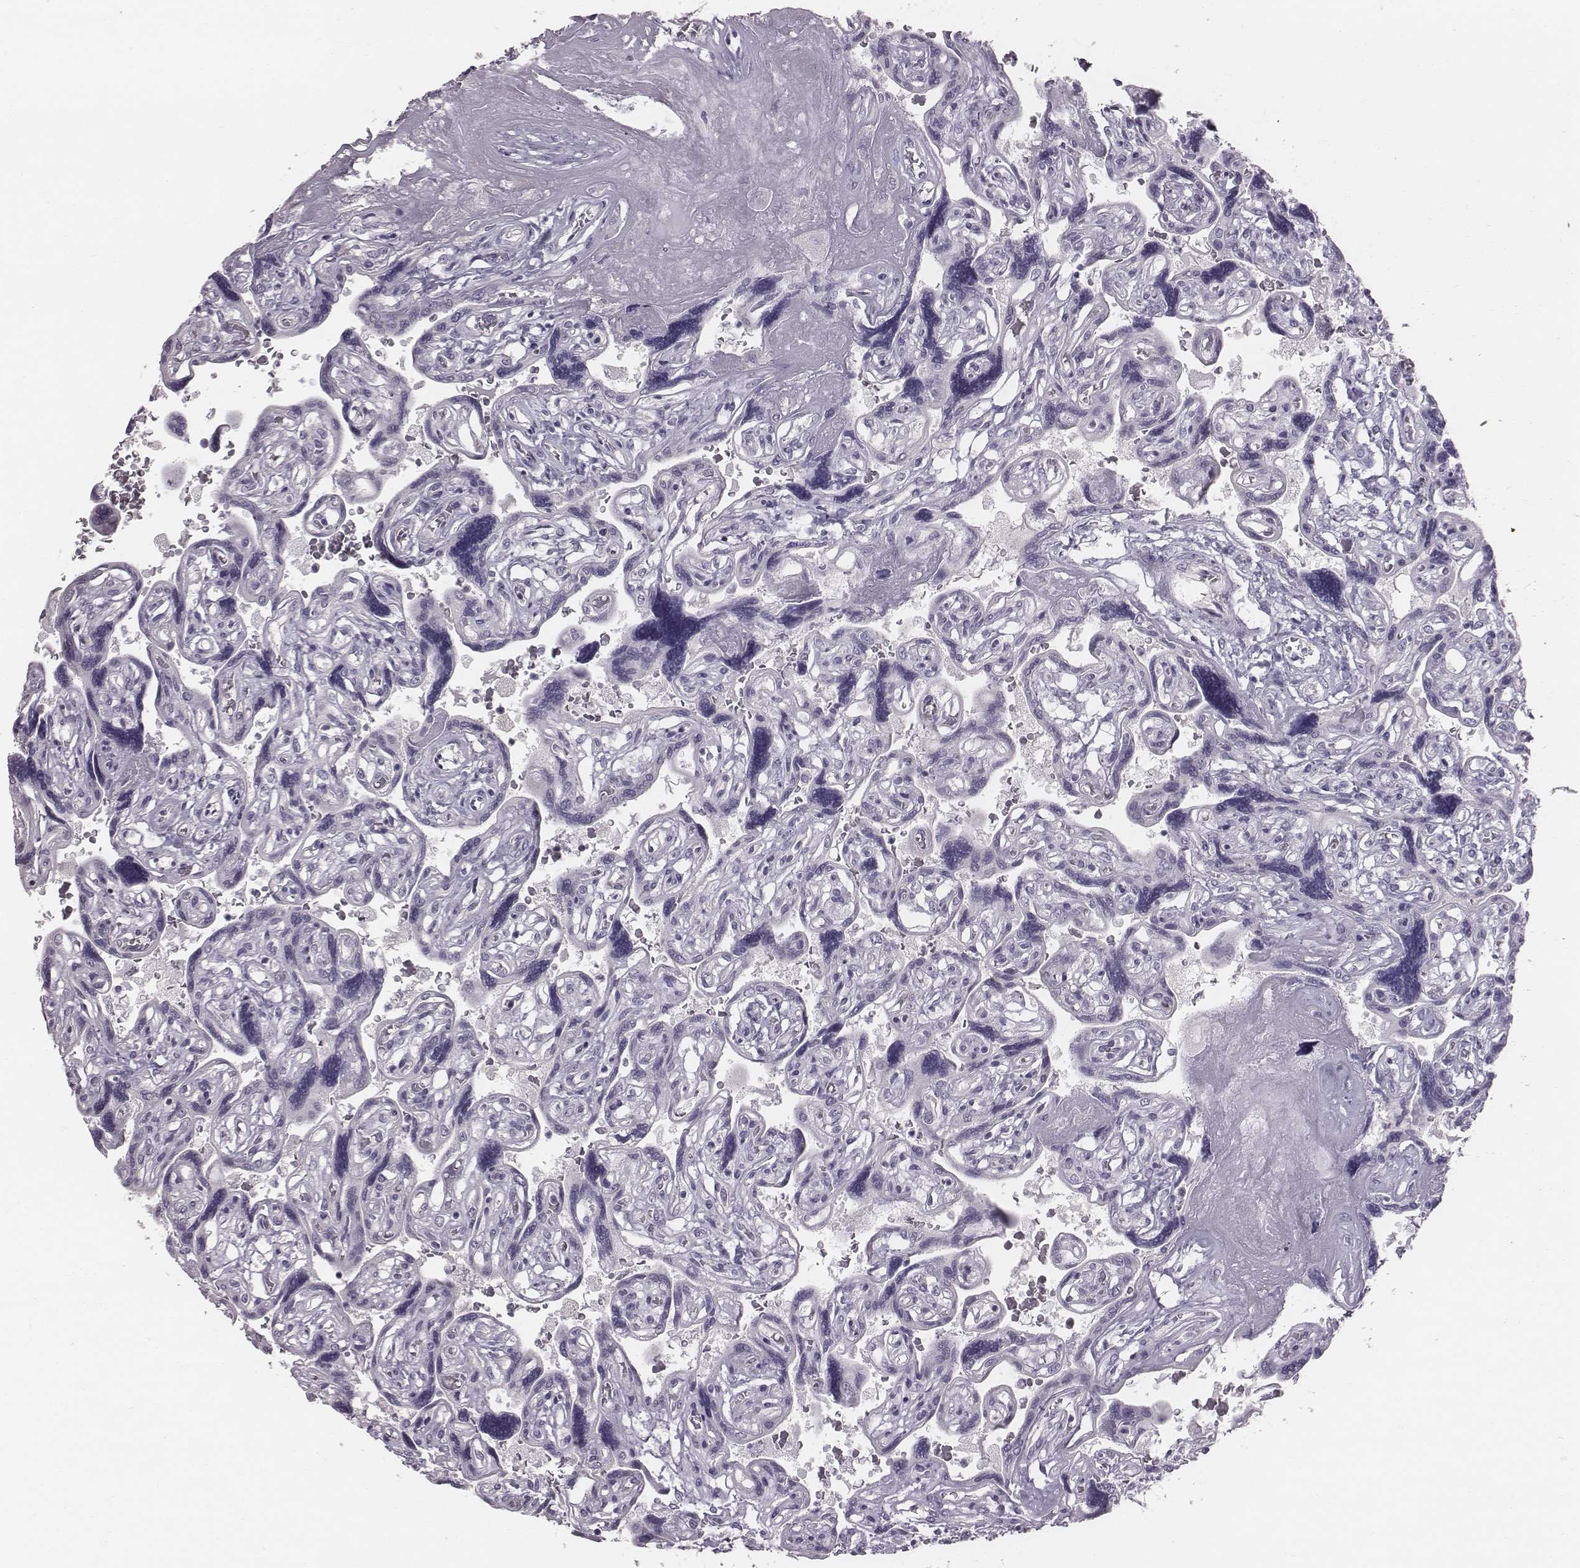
{"staining": {"intensity": "negative", "quantity": "none", "location": "none"}, "tissue": "placenta", "cell_type": "Decidual cells", "image_type": "normal", "snomed": [{"axis": "morphology", "description": "Normal tissue, NOS"}, {"axis": "topography", "description": "Placenta"}], "caption": "Human placenta stained for a protein using IHC reveals no expression in decidual cells.", "gene": "ENSG00000284762", "patient": {"sex": "female", "age": 32}}